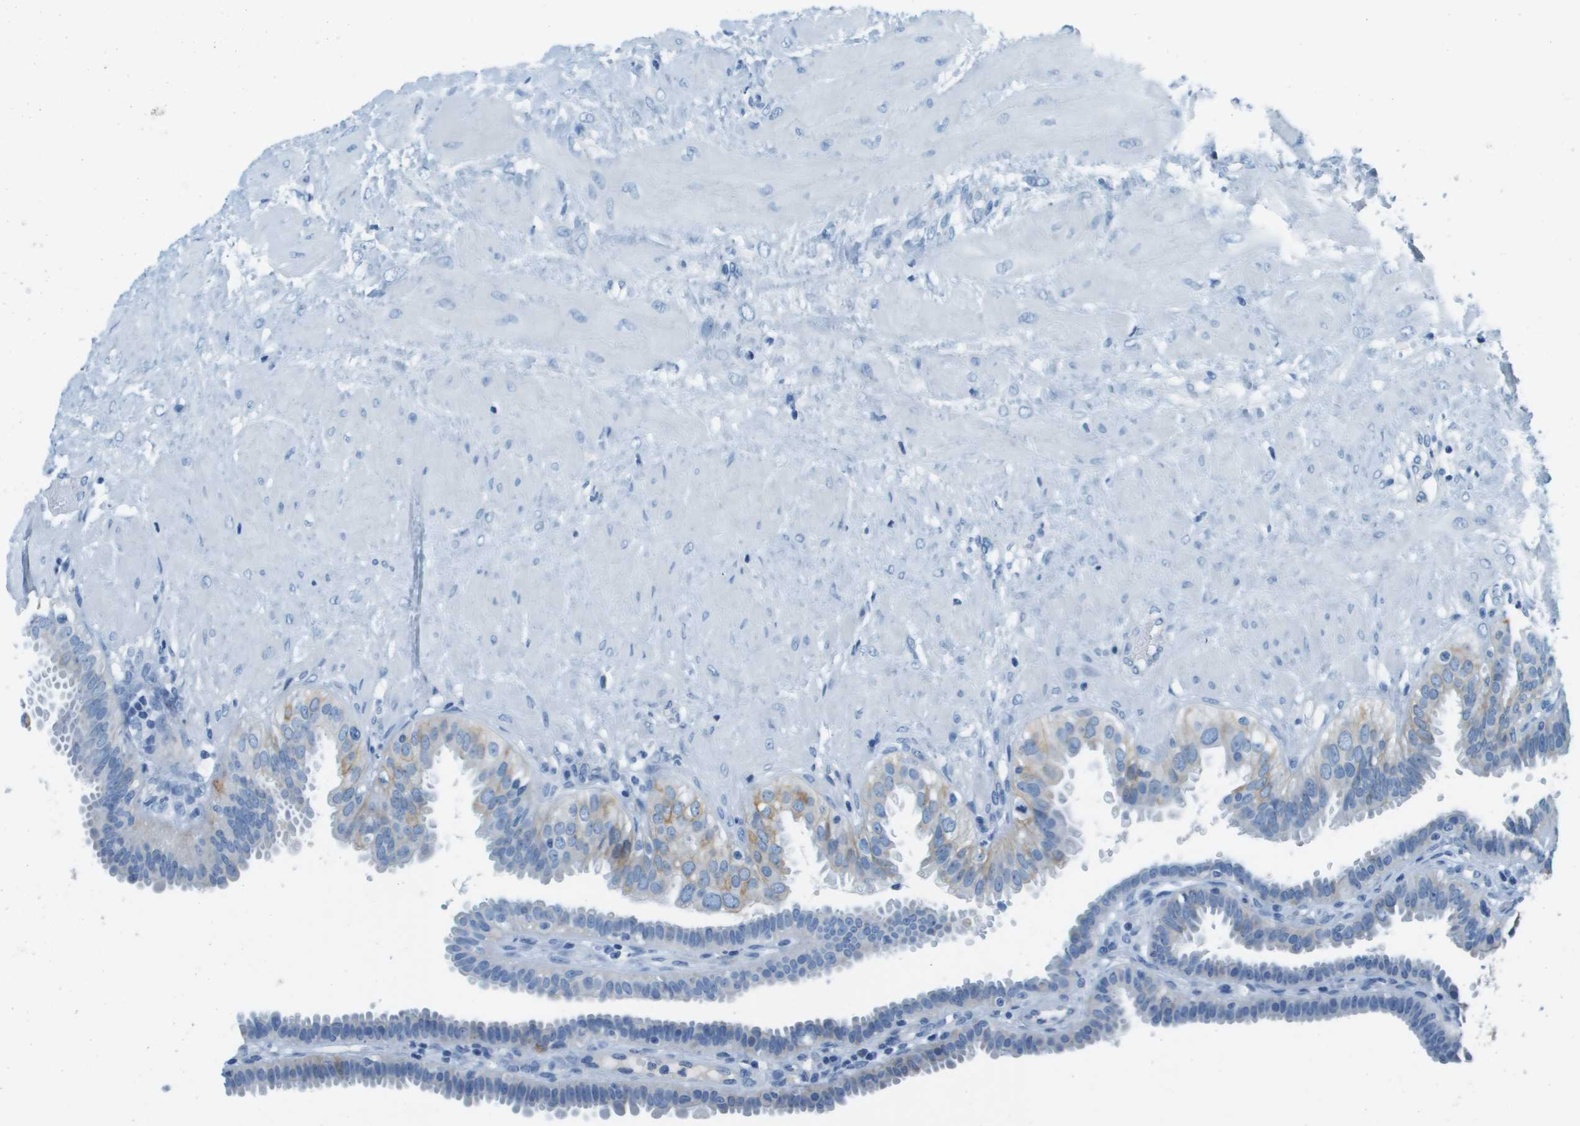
{"staining": {"intensity": "weak", "quantity": "<25%", "location": "cytoplasmic/membranous"}, "tissue": "fallopian tube", "cell_type": "Glandular cells", "image_type": "normal", "snomed": [{"axis": "morphology", "description": "Normal tissue, NOS"}, {"axis": "topography", "description": "Fallopian tube"}, {"axis": "topography", "description": "Placenta"}], "caption": "Immunohistochemistry micrograph of unremarkable fallopian tube: fallopian tube stained with DAB (3,3'-diaminobenzidine) reveals no significant protein staining in glandular cells.", "gene": "SLC16A10", "patient": {"sex": "female", "age": 34}}